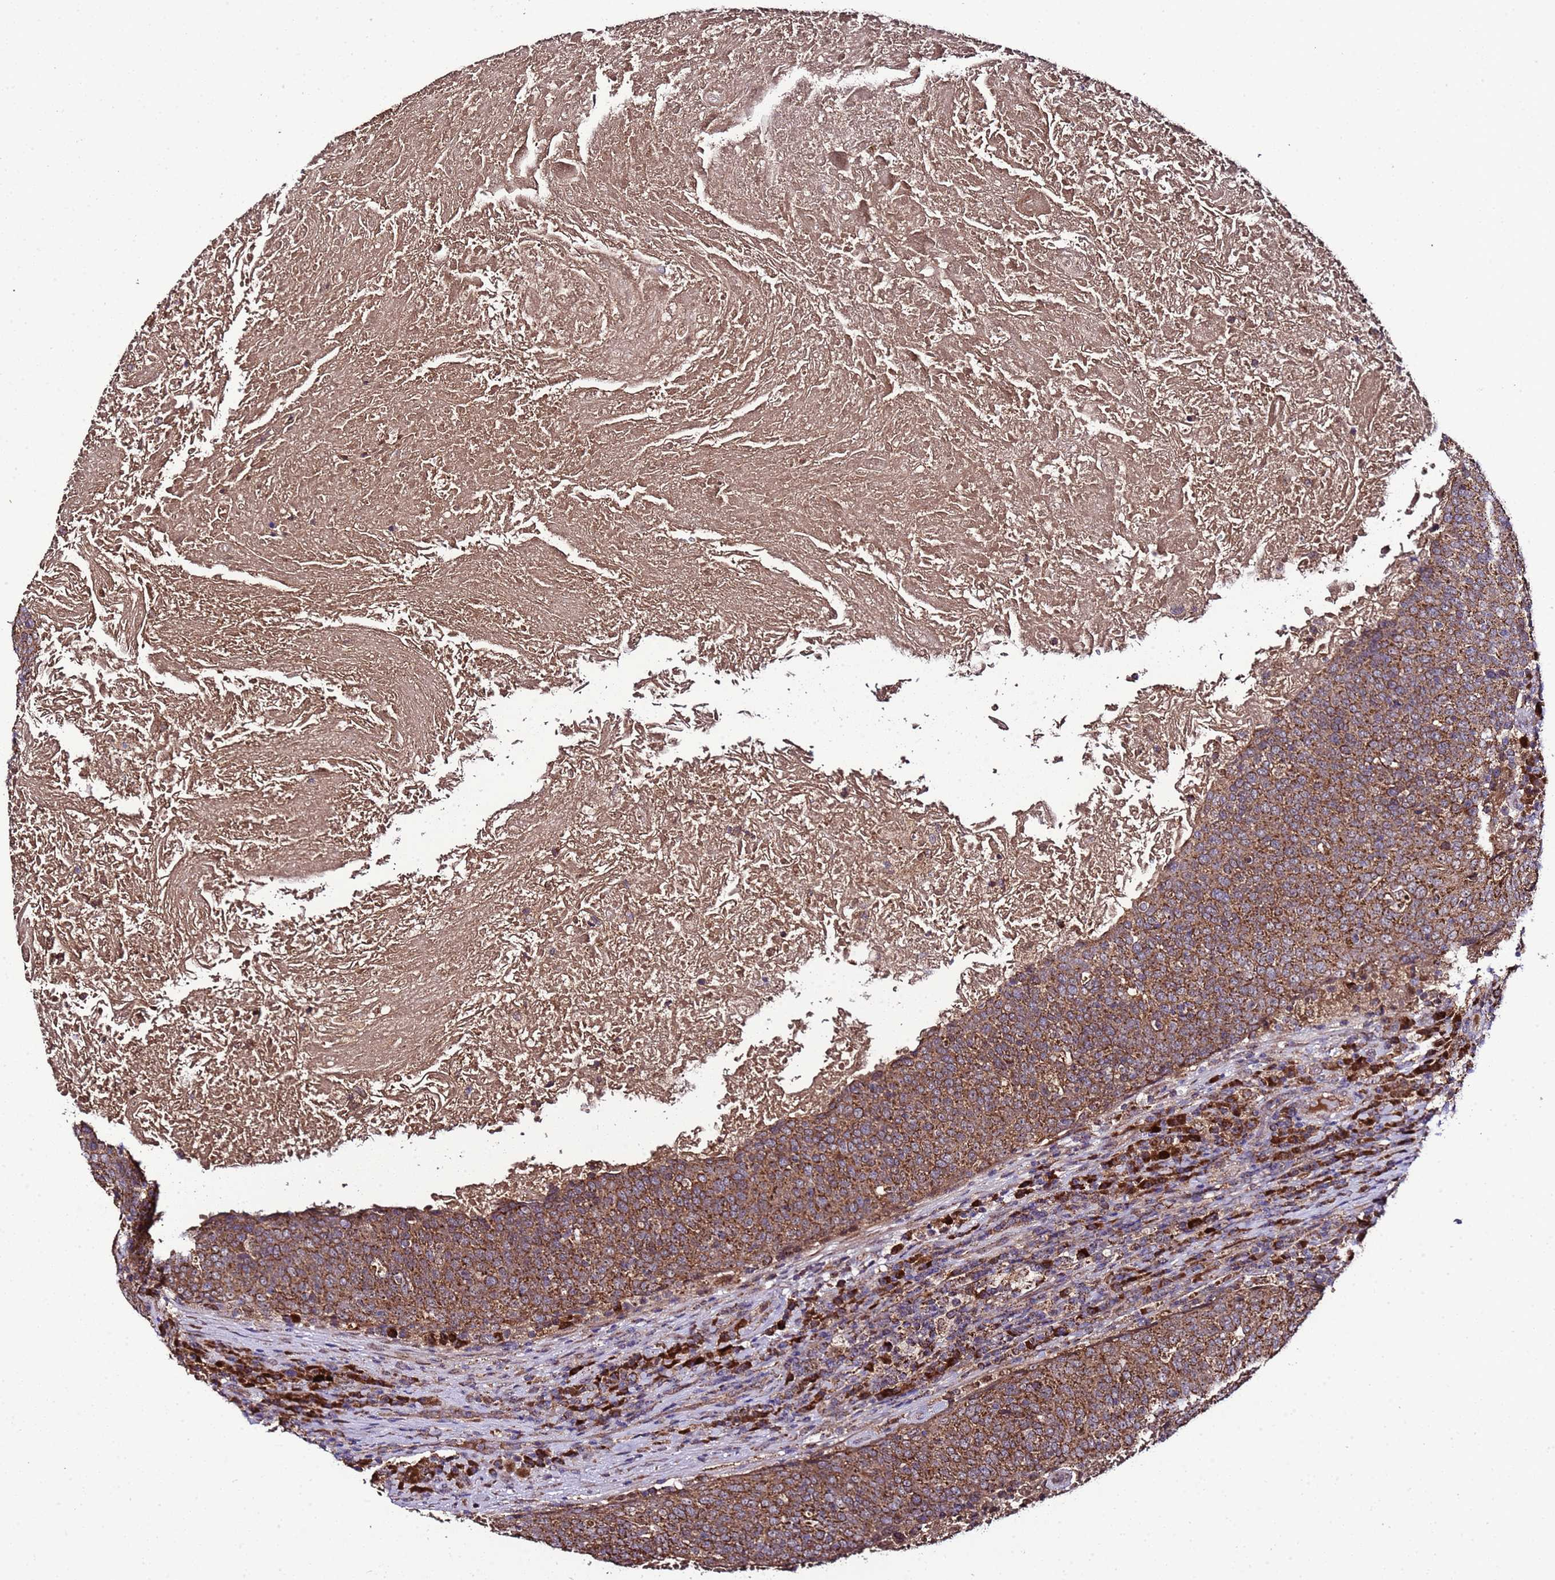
{"staining": {"intensity": "strong", "quantity": ">75%", "location": "cytoplasmic/membranous"}, "tissue": "head and neck cancer", "cell_type": "Tumor cells", "image_type": "cancer", "snomed": [{"axis": "morphology", "description": "Squamous cell carcinoma, NOS"}, {"axis": "morphology", "description": "Squamous cell carcinoma, metastatic, NOS"}, {"axis": "topography", "description": "Lymph node"}, {"axis": "topography", "description": "Head-Neck"}], "caption": "Tumor cells reveal high levels of strong cytoplasmic/membranous staining in approximately >75% of cells in human head and neck metastatic squamous cell carcinoma.", "gene": "HSPBAP1", "patient": {"sex": "male", "age": 62}}